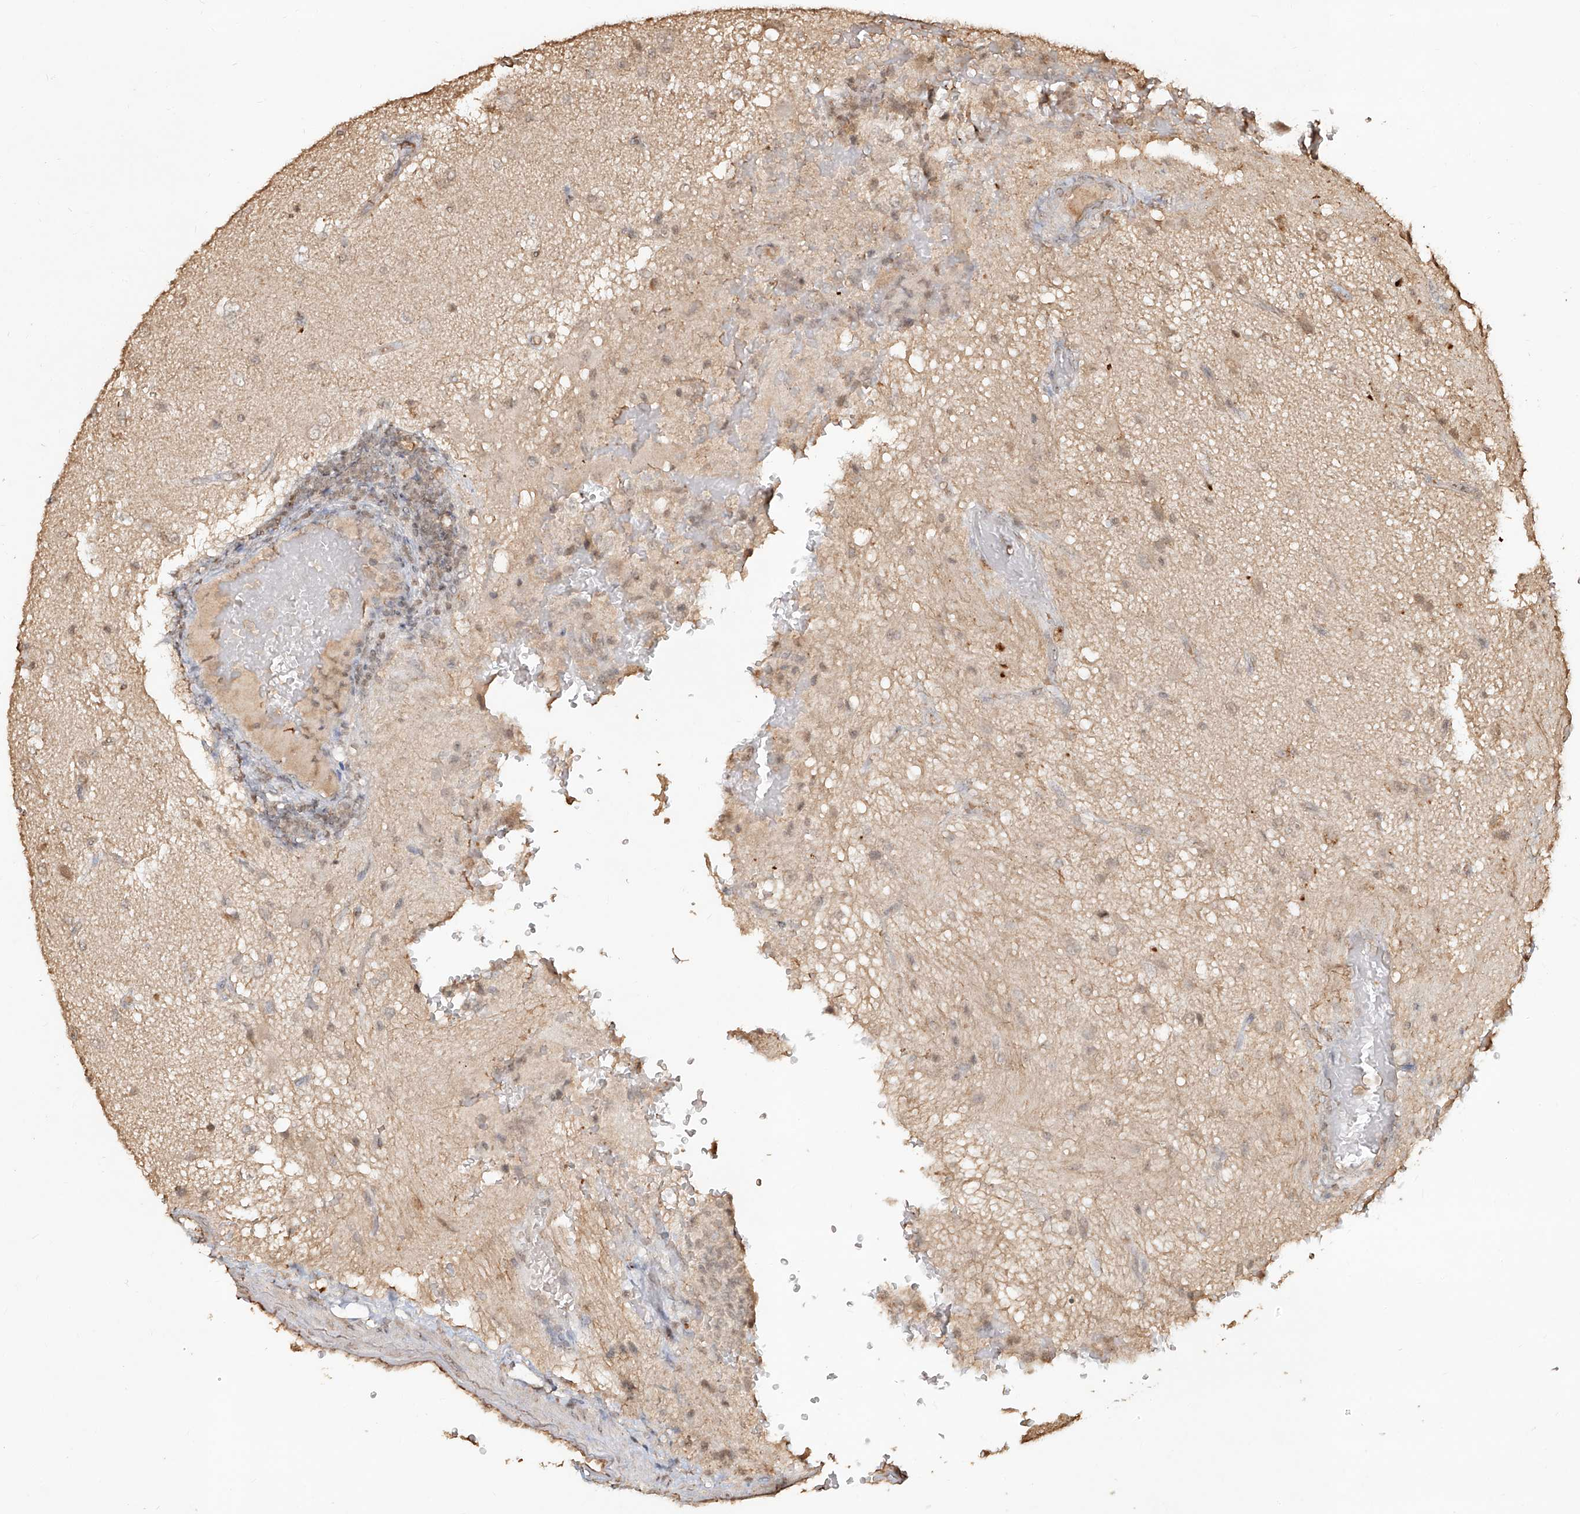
{"staining": {"intensity": "moderate", "quantity": "<25%", "location": "cytoplasmic/membranous,nuclear"}, "tissue": "glioma", "cell_type": "Tumor cells", "image_type": "cancer", "snomed": [{"axis": "morphology", "description": "Glioma, malignant, High grade"}, {"axis": "topography", "description": "pancreas cauda"}], "caption": "Immunohistochemistry (IHC) image of neoplastic tissue: human glioma stained using immunohistochemistry (IHC) reveals low levels of moderate protein expression localized specifically in the cytoplasmic/membranous and nuclear of tumor cells, appearing as a cytoplasmic/membranous and nuclear brown color.", "gene": "UBE2K", "patient": {"sex": "male", "age": 60}}